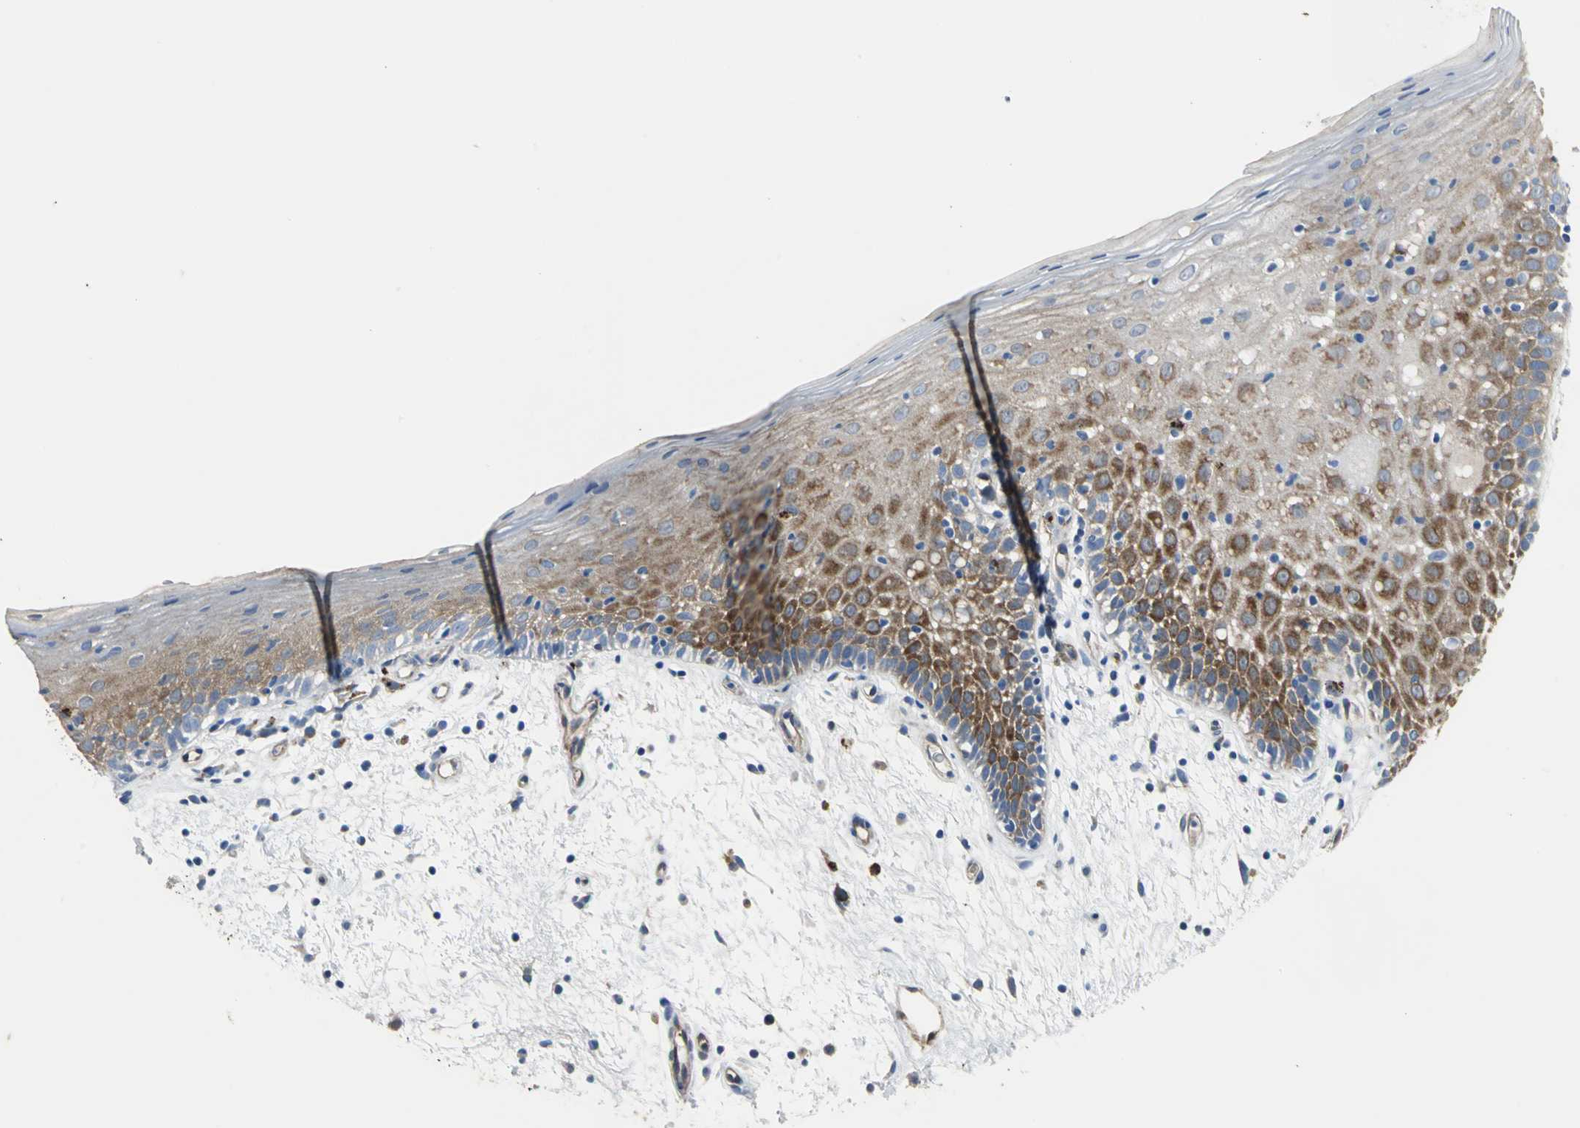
{"staining": {"intensity": "moderate", "quantity": ">75%", "location": "cytoplasmic/membranous"}, "tissue": "oral mucosa", "cell_type": "Squamous epithelial cells", "image_type": "normal", "snomed": [{"axis": "morphology", "description": "Normal tissue, NOS"}, {"axis": "morphology", "description": "Squamous cell carcinoma, NOS"}, {"axis": "topography", "description": "Skeletal muscle"}, {"axis": "topography", "description": "Oral tissue"}, {"axis": "topography", "description": "Head-Neck"}], "caption": "The immunohistochemical stain shows moderate cytoplasmic/membranous staining in squamous epithelial cells of normal oral mucosa. (DAB (3,3'-diaminobenzidine) IHC, brown staining for protein, blue staining for nuclei).", "gene": "ENSG00000285130", "patient": {"sex": "male", "age": 71}}